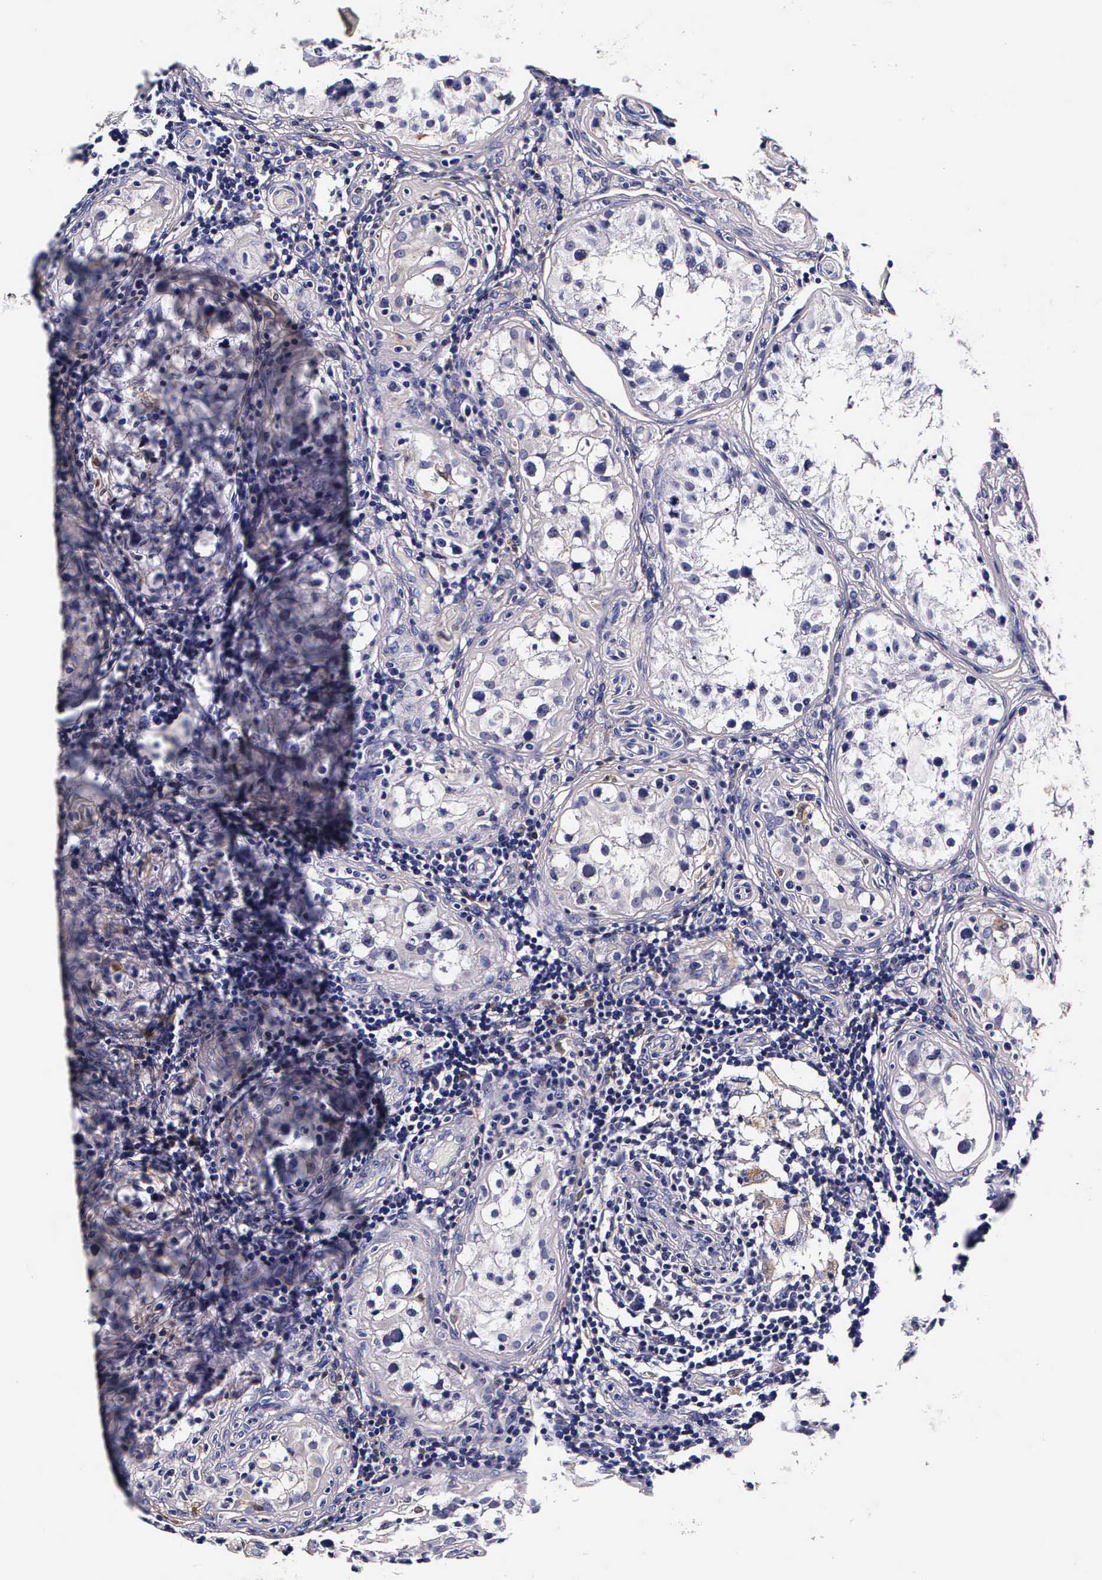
{"staining": {"intensity": "weak", "quantity": "<25%", "location": "cytoplasmic/membranous"}, "tissue": "testis", "cell_type": "Cells in seminiferous ducts", "image_type": "normal", "snomed": [{"axis": "morphology", "description": "Normal tissue, NOS"}, {"axis": "topography", "description": "Testis"}], "caption": "Histopathology image shows no significant protein expression in cells in seminiferous ducts of unremarkable testis.", "gene": "CTSB", "patient": {"sex": "male", "age": 24}}